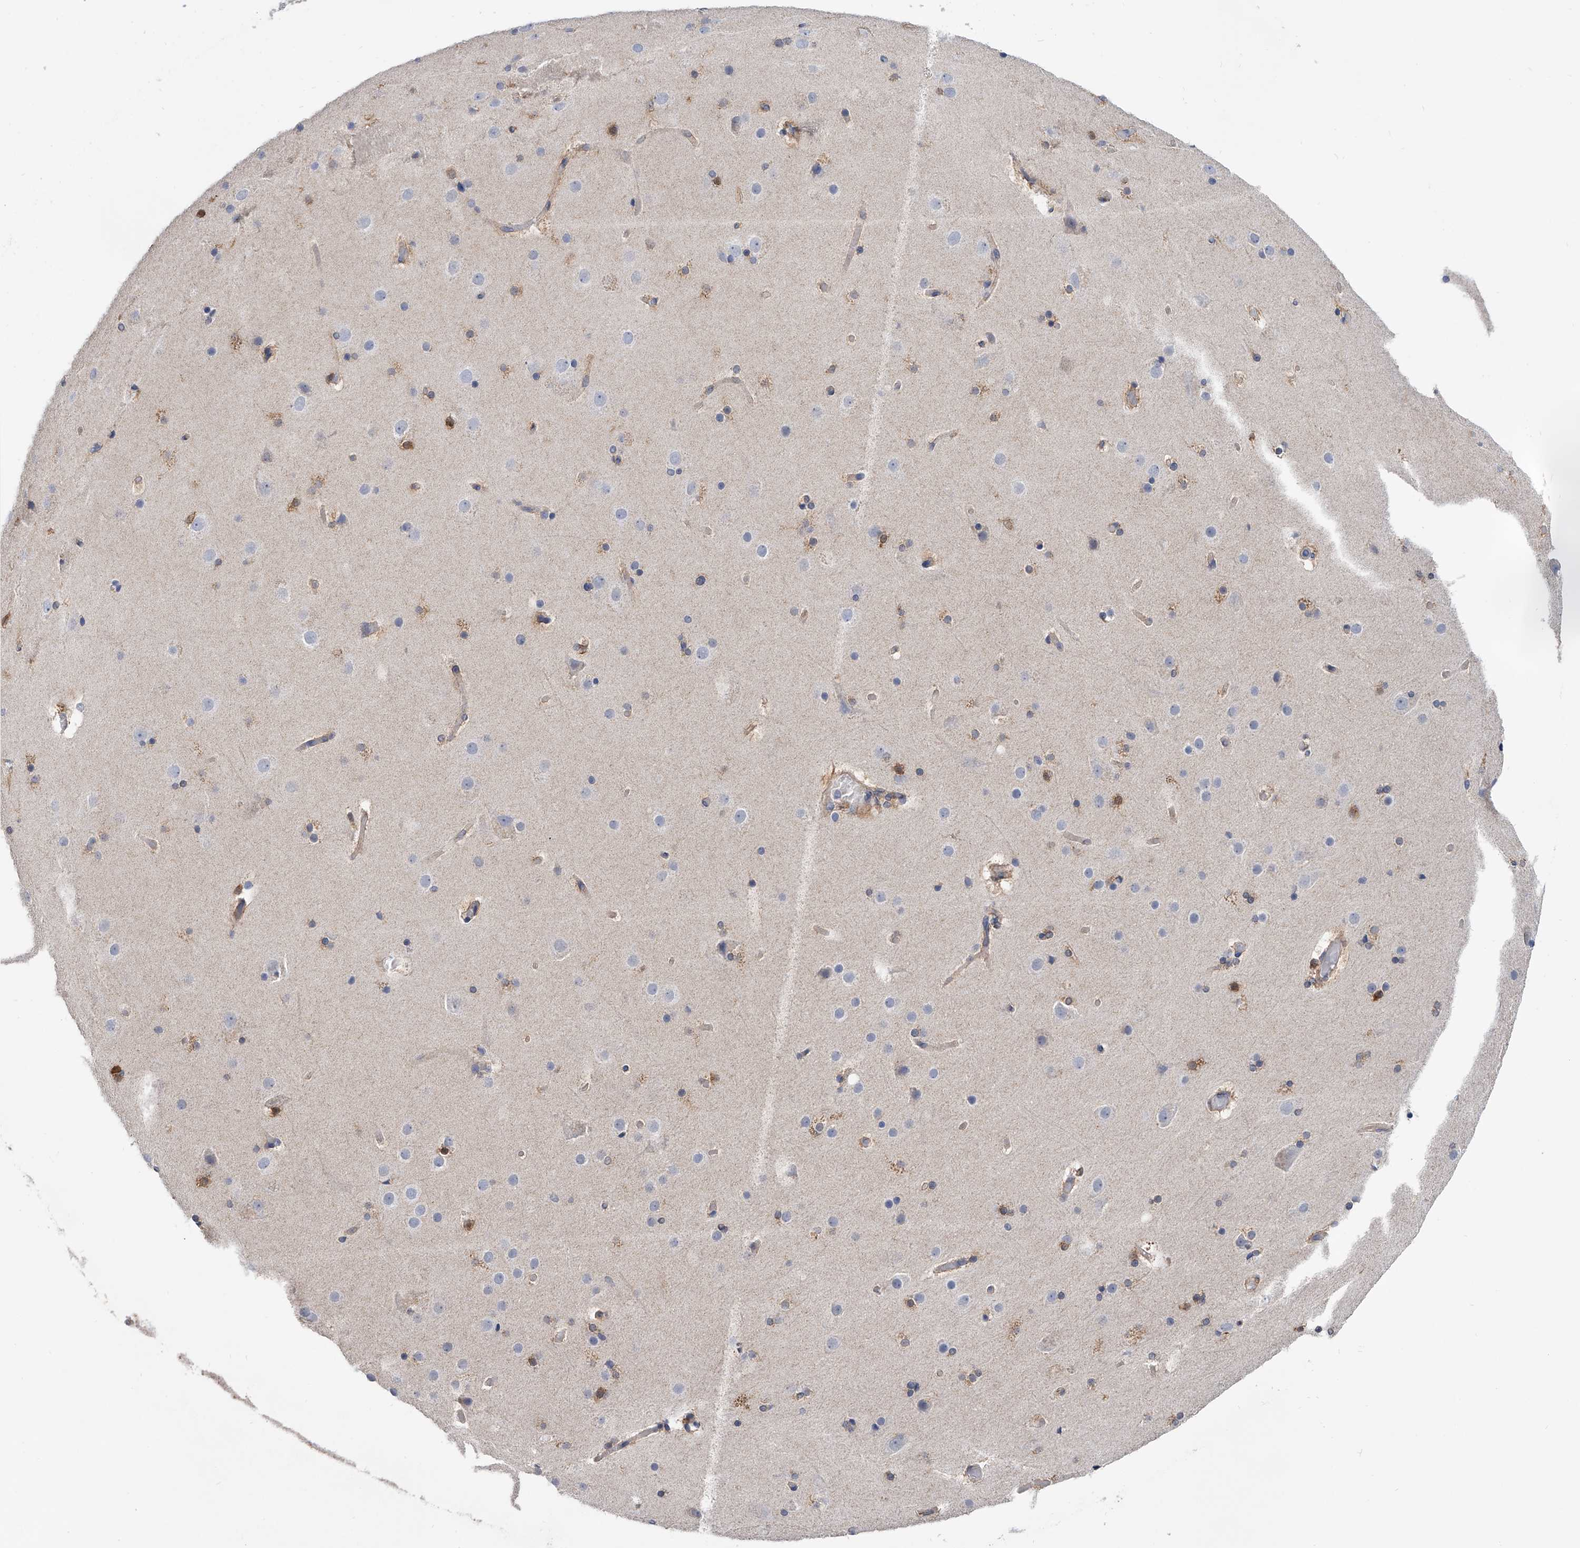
{"staining": {"intensity": "weak", "quantity": "25%-75%", "location": "cytoplasmic/membranous"}, "tissue": "cerebral cortex", "cell_type": "Endothelial cells", "image_type": "normal", "snomed": [{"axis": "morphology", "description": "Normal tissue, NOS"}, {"axis": "topography", "description": "Cerebral cortex"}], "caption": "This micrograph exhibits immunohistochemistry staining of unremarkable cerebral cortex, with low weak cytoplasmic/membranous expression in about 25%-75% of endothelial cells.", "gene": "PGM3", "patient": {"sex": "male", "age": 57}}